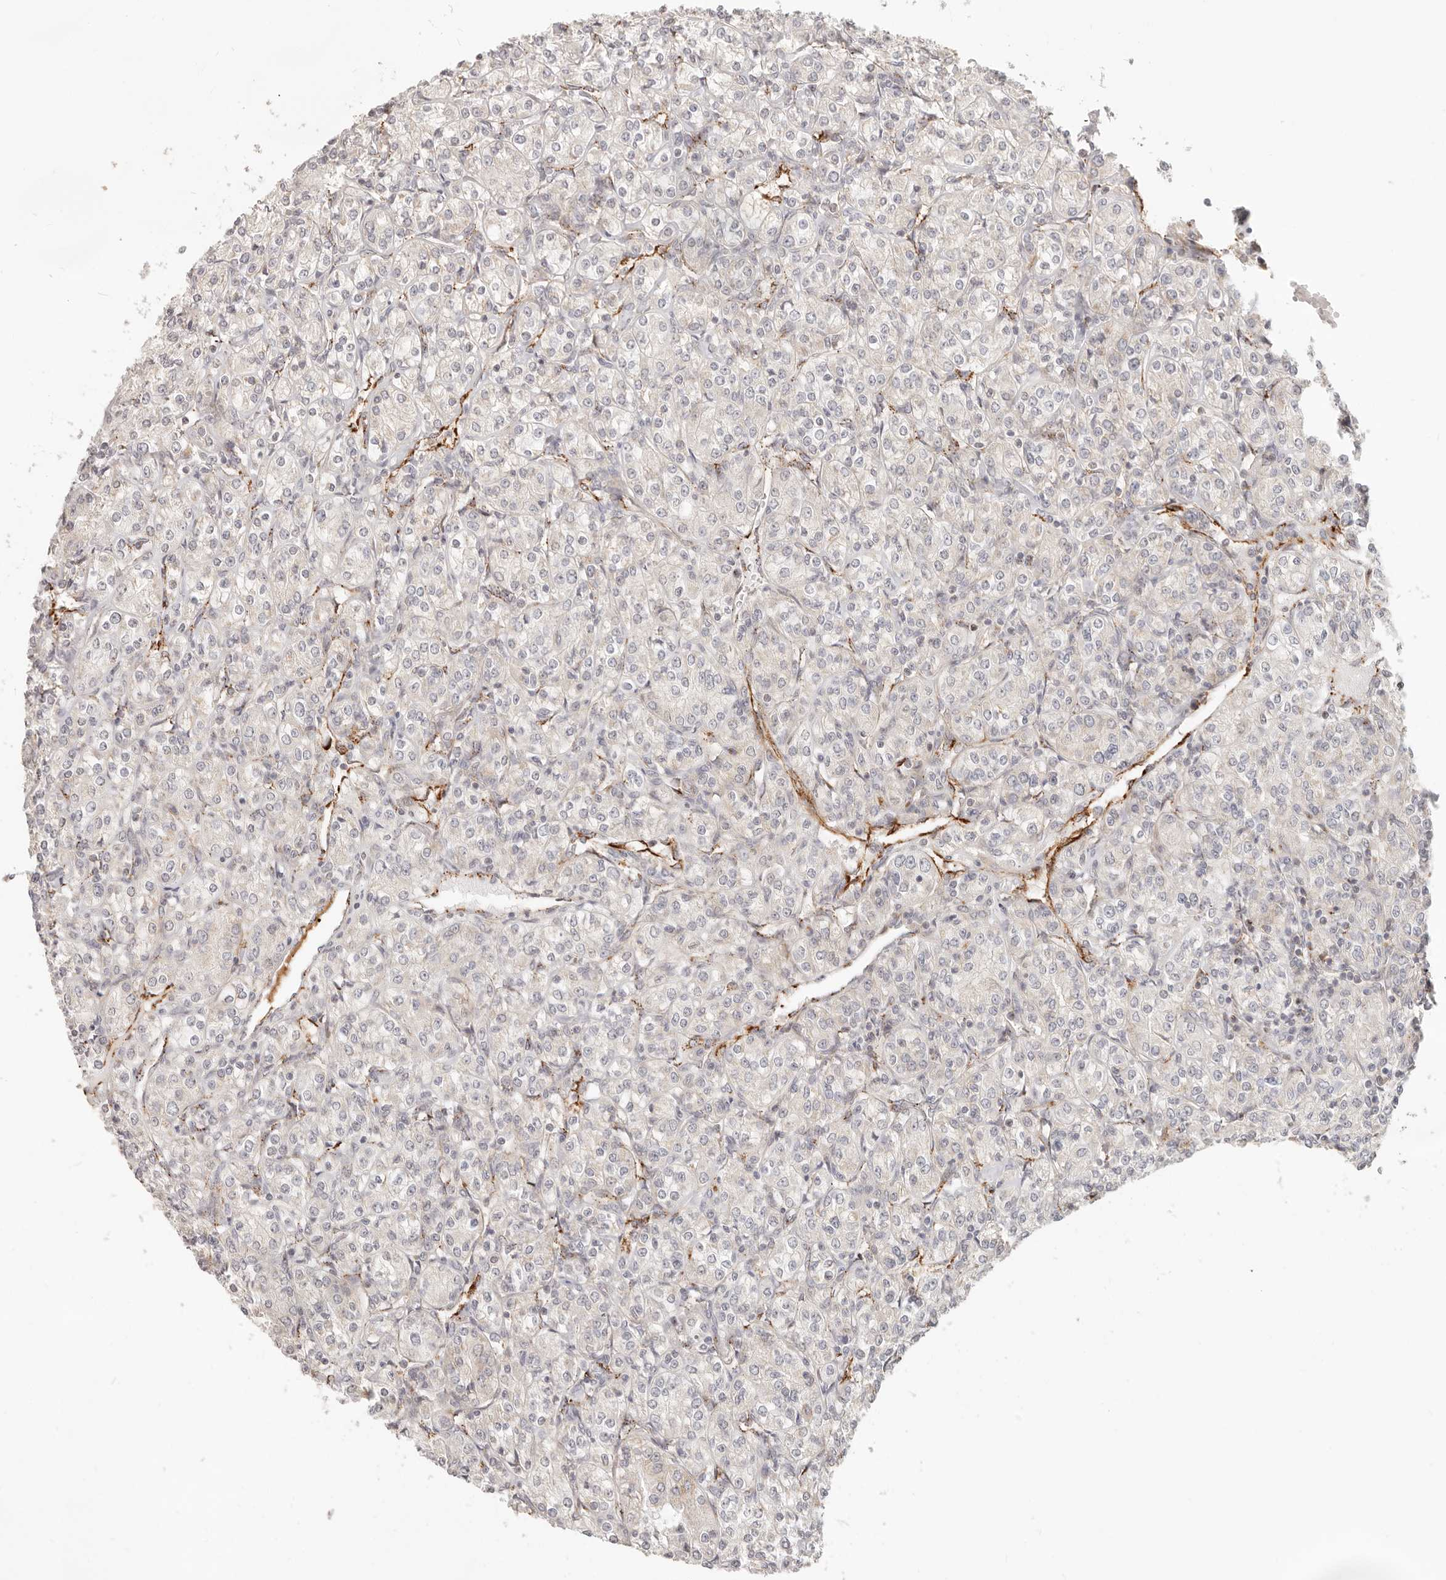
{"staining": {"intensity": "negative", "quantity": "none", "location": "none"}, "tissue": "renal cancer", "cell_type": "Tumor cells", "image_type": "cancer", "snomed": [{"axis": "morphology", "description": "Adenocarcinoma, NOS"}, {"axis": "topography", "description": "Kidney"}], "caption": "Immunohistochemistry (IHC) micrograph of neoplastic tissue: human renal cancer (adenocarcinoma) stained with DAB displays no significant protein expression in tumor cells. The staining is performed using DAB (3,3'-diaminobenzidine) brown chromogen with nuclei counter-stained in using hematoxylin.", "gene": "SASS6", "patient": {"sex": "male", "age": 77}}